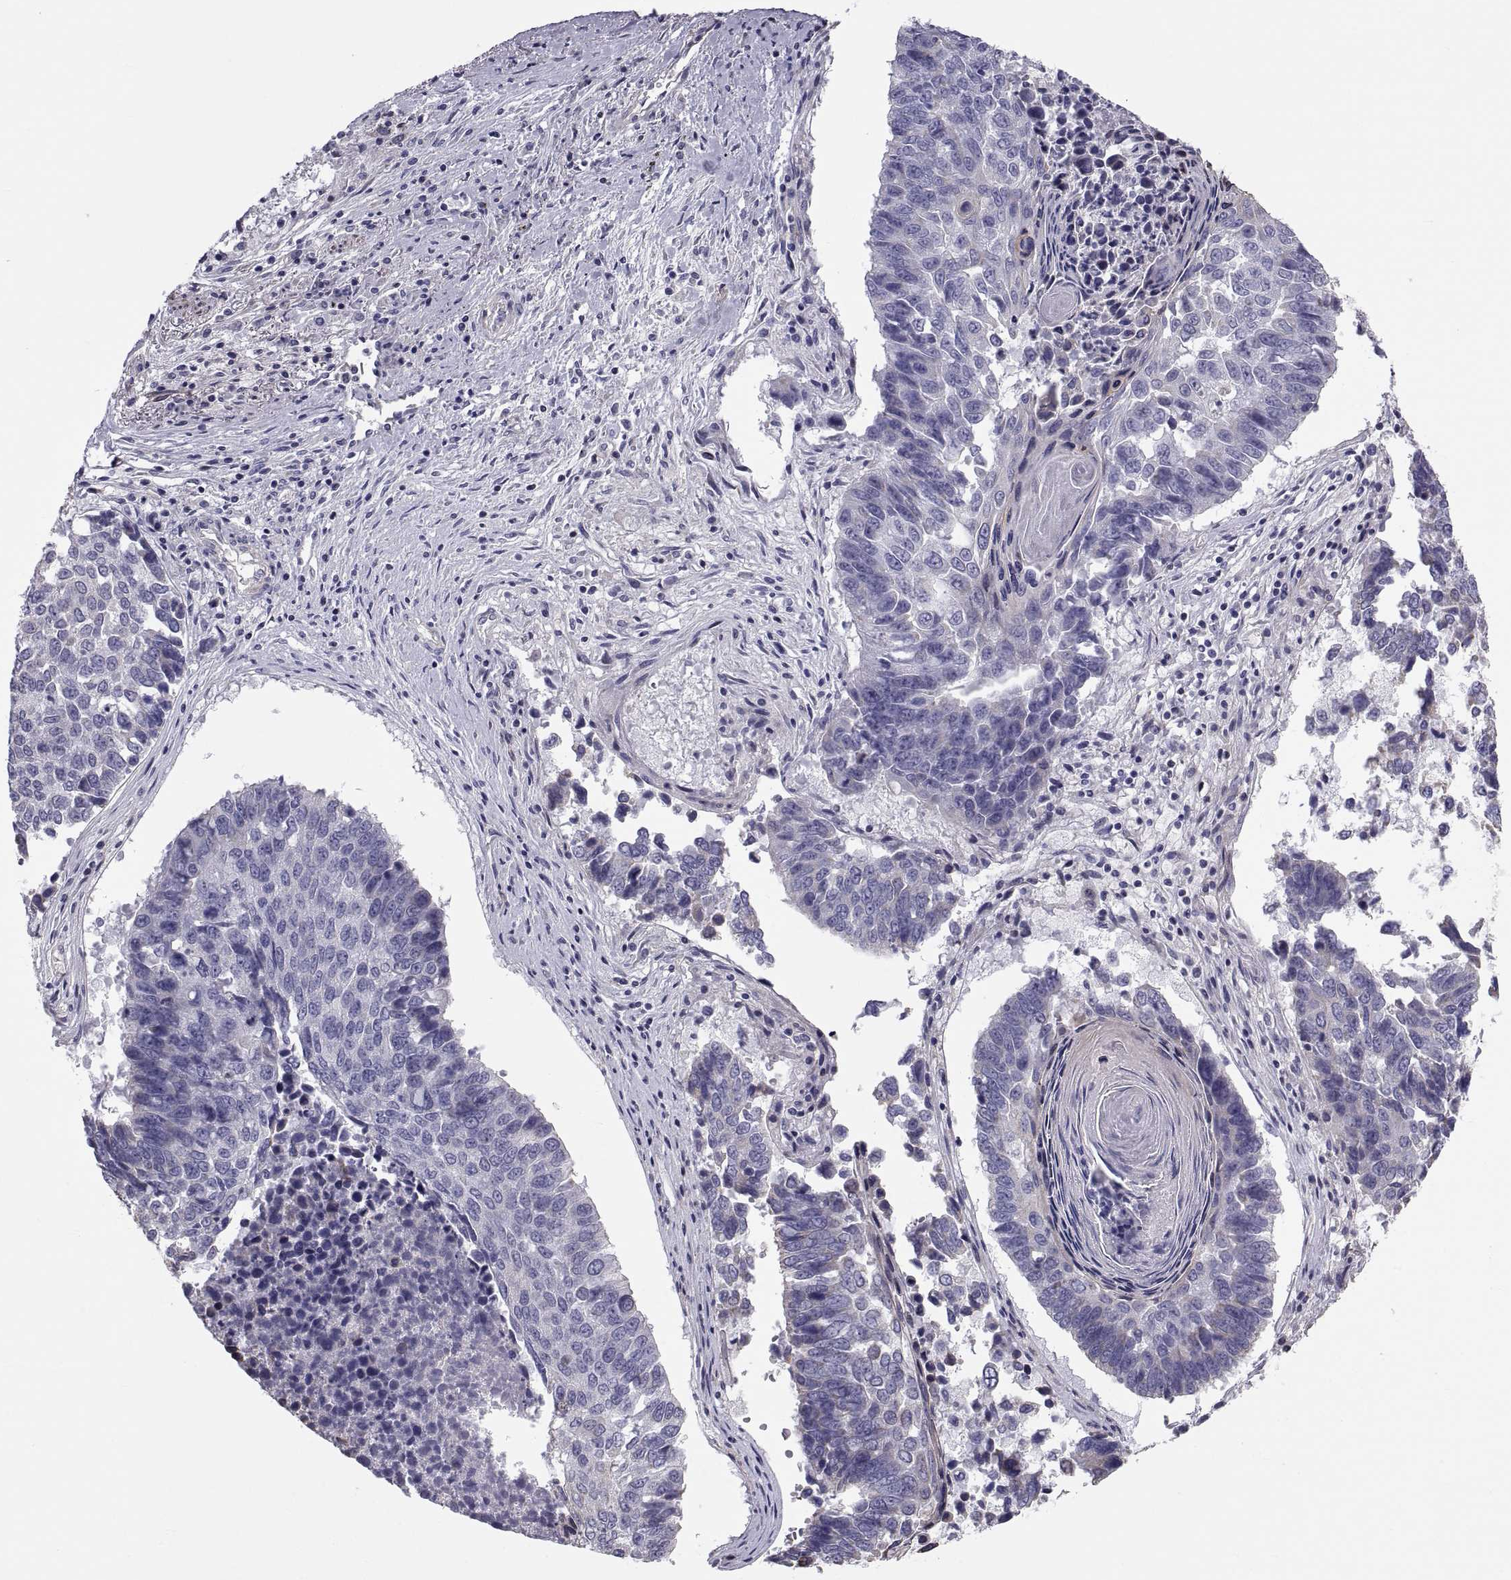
{"staining": {"intensity": "weak", "quantity": "<25%", "location": "cytoplasmic/membranous"}, "tissue": "lung cancer", "cell_type": "Tumor cells", "image_type": "cancer", "snomed": [{"axis": "morphology", "description": "Squamous cell carcinoma, NOS"}, {"axis": "topography", "description": "Lung"}], "caption": "Immunohistochemistry image of human lung cancer (squamous cell carcinoma) stained for a protein (brown), which reveals no positivity in tumor cells.", "gene": "ANO1", "patient": {"sex": "male", "age": 73}}